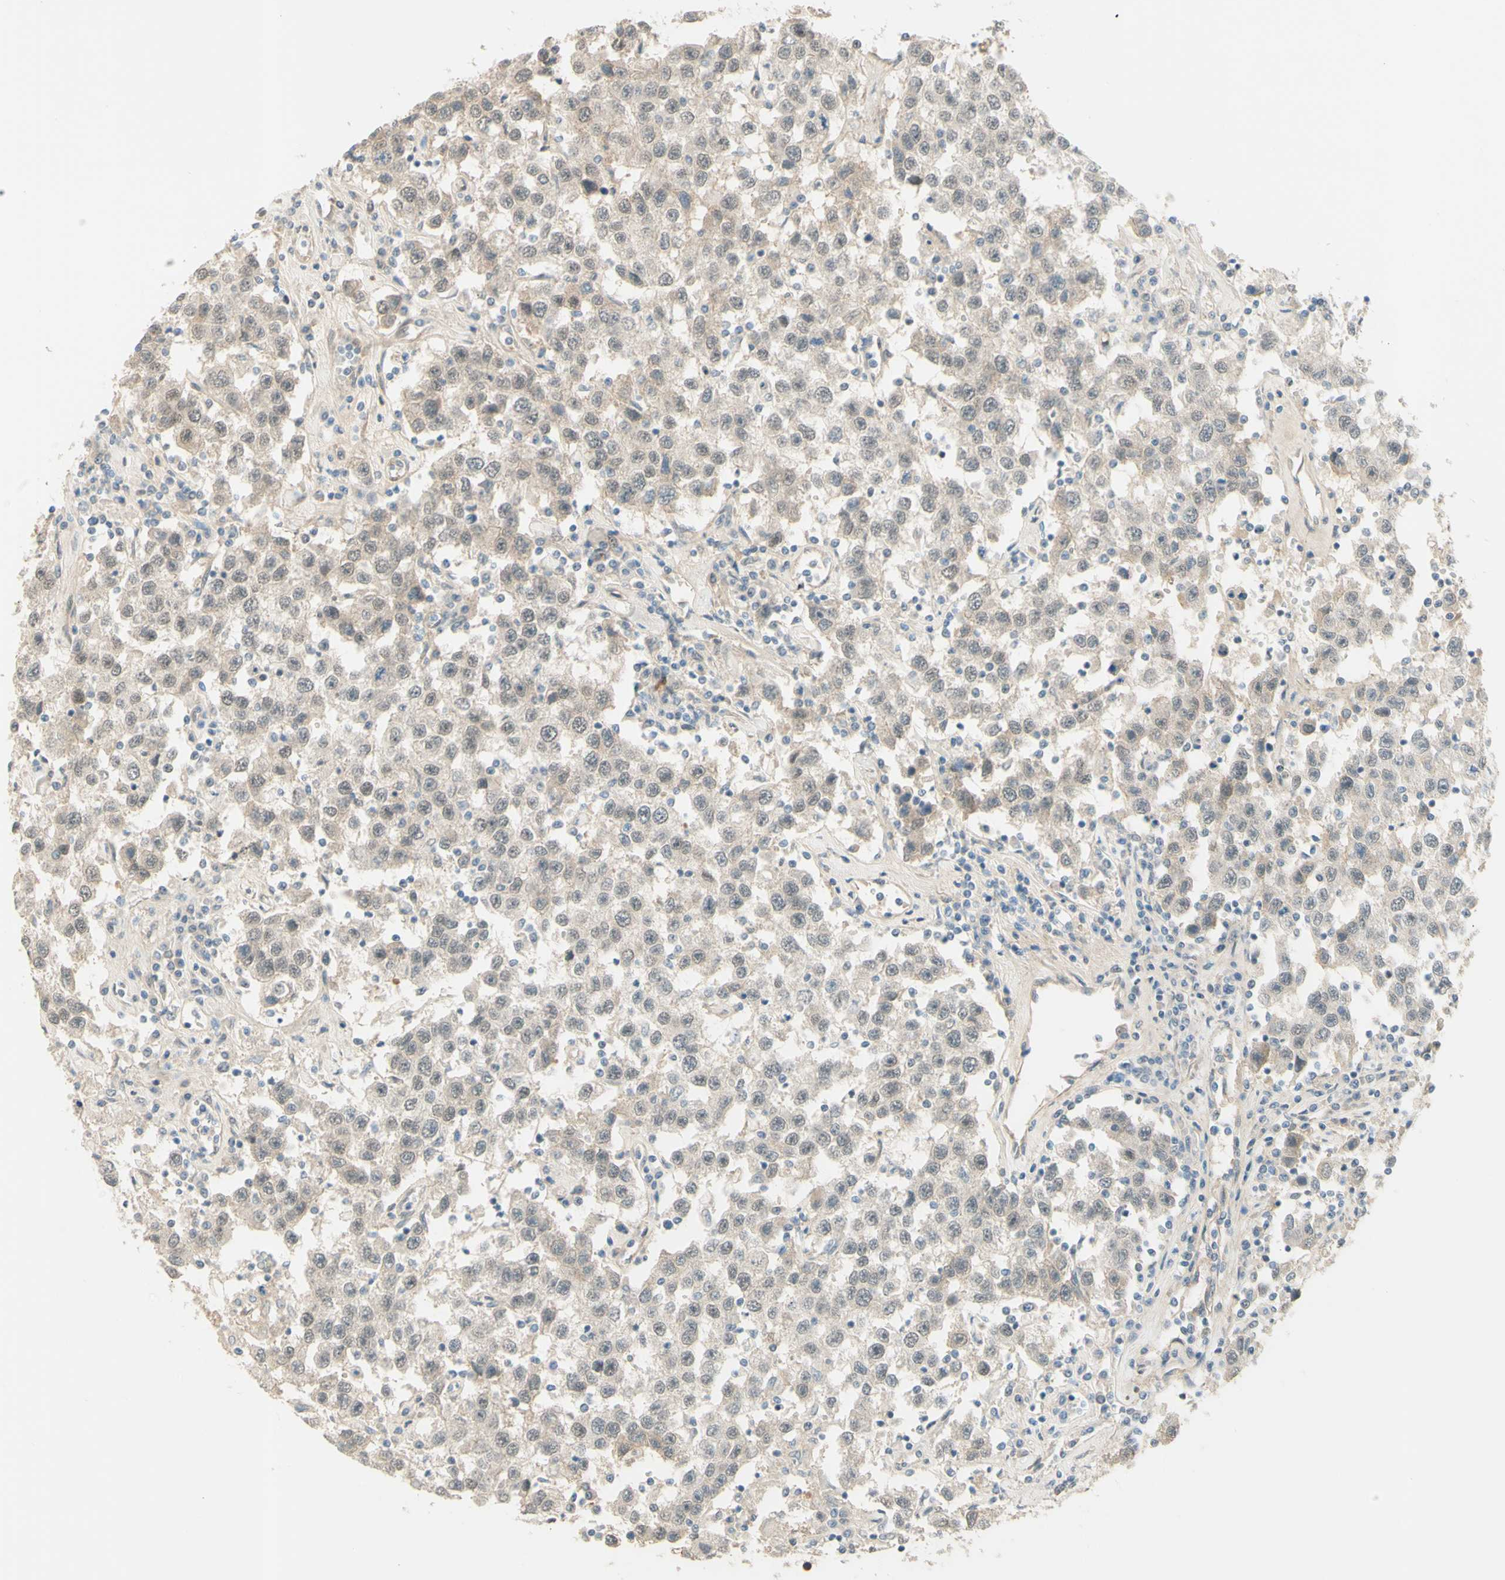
{"staining": {"intensity": "negative", "quantity": "none", "location": "none"}, "tissue": "testis cancer", "cell_type": "Tumor cells", "image_type": "cancer", "snomed": [{"axis": "morphology", "description": "Seminoma, NOS"}, {"axis": "topography", "description": "Testis"}], "caption": "A photomicrograph of human testis cancer is negative for staining in tumor cells.", "gene": "ANGPT2", "patient": {"sex": "male", "age": 41}}